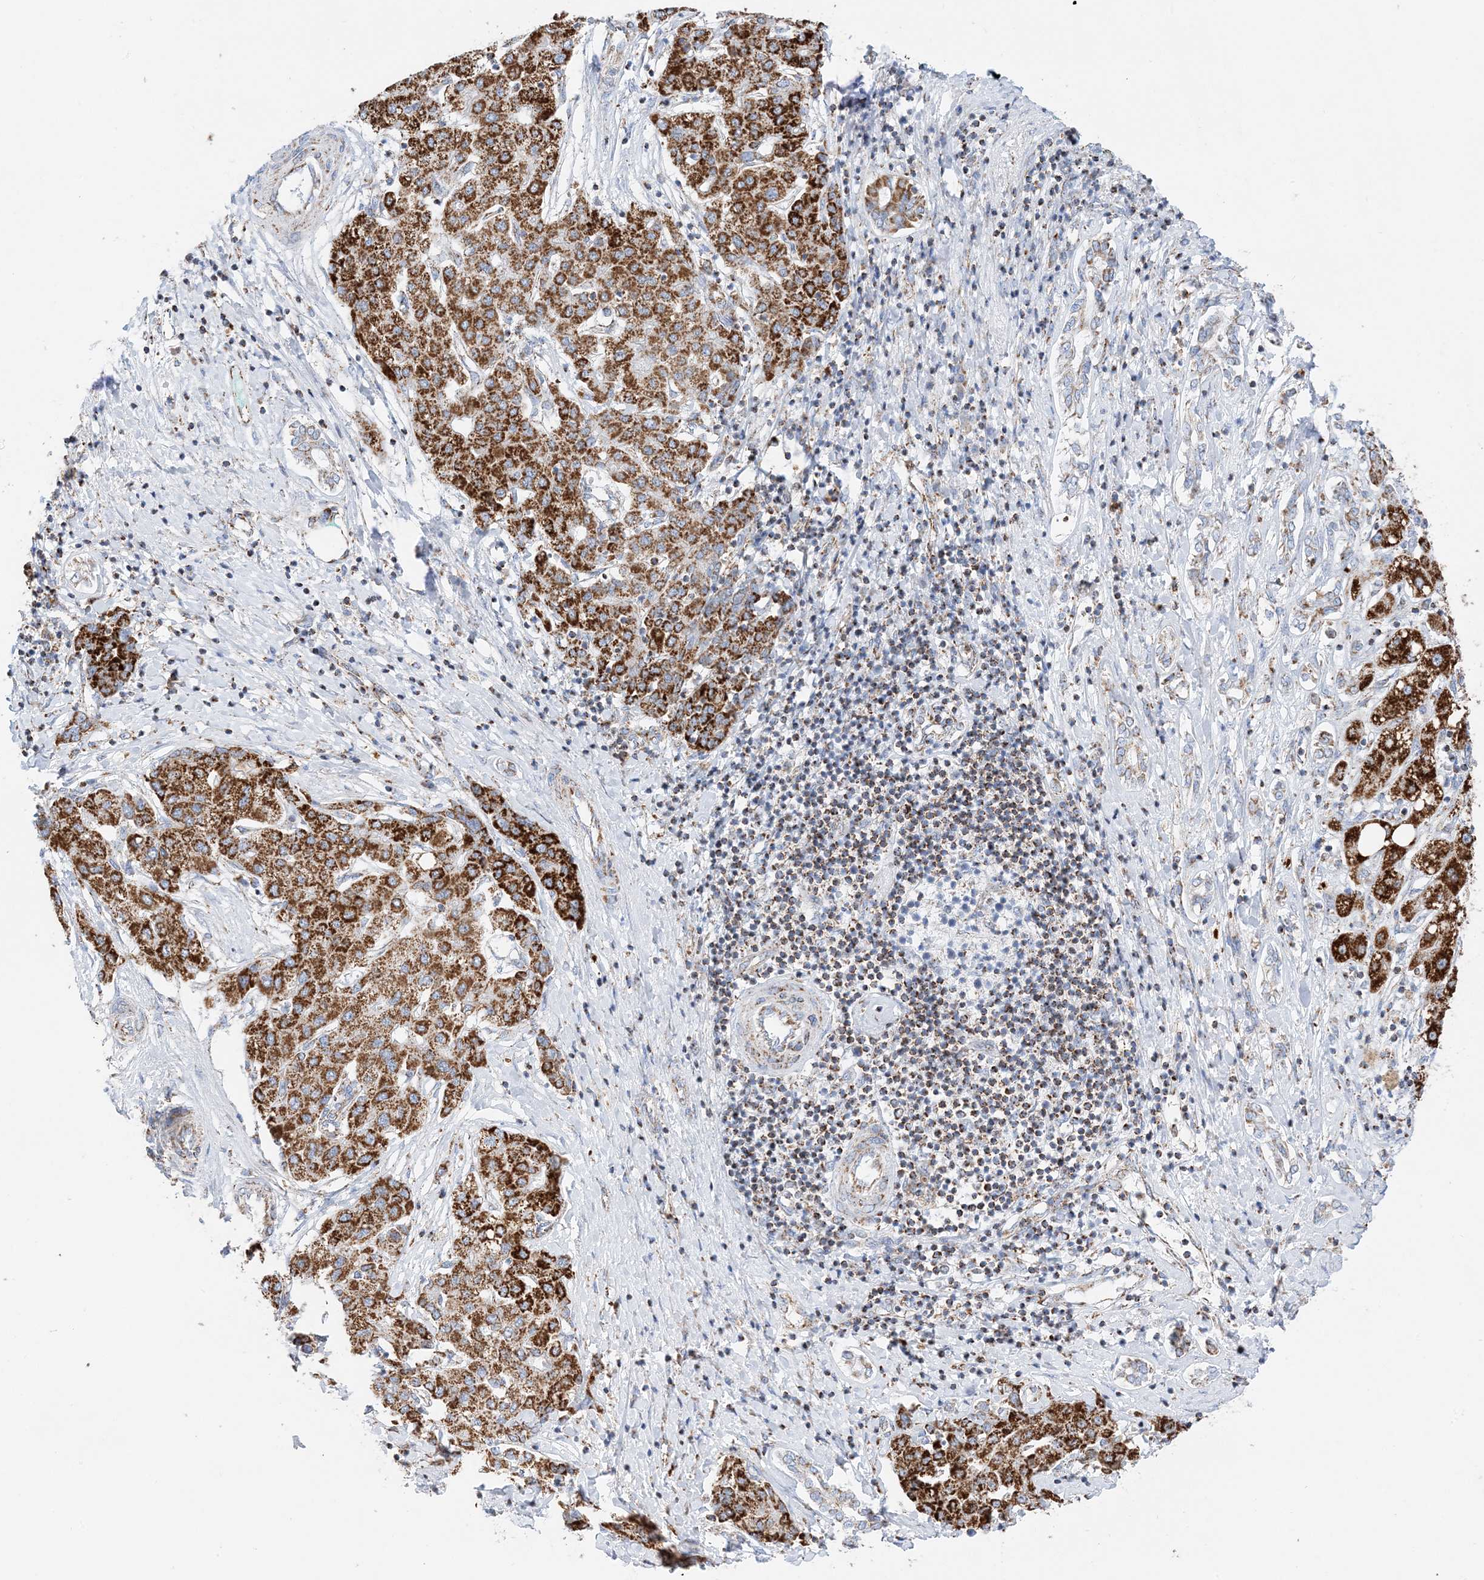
{"staining": {"intensity": "strong", "quantity": ">75%", "location": "cytoplasmic/membranous"}, "tissue": "liver cancer", "cell_type": "Tumor cells", "image_type": "cancer", "snomed": [{"axis": "morphology", "description": "Carcinoma, Hepatocellular, NOS"}, {"axis": "topography", "description": "Liver"}], "caption": "Immunohistochemical staining of hepatocellular carcinoma (liver) shows high levels of strong cytoplasmic/membranous protein staining in approximately >75% of tumor cells.", "gene": "CAPN13", "patient": {"sex": "male", "age": 65}}